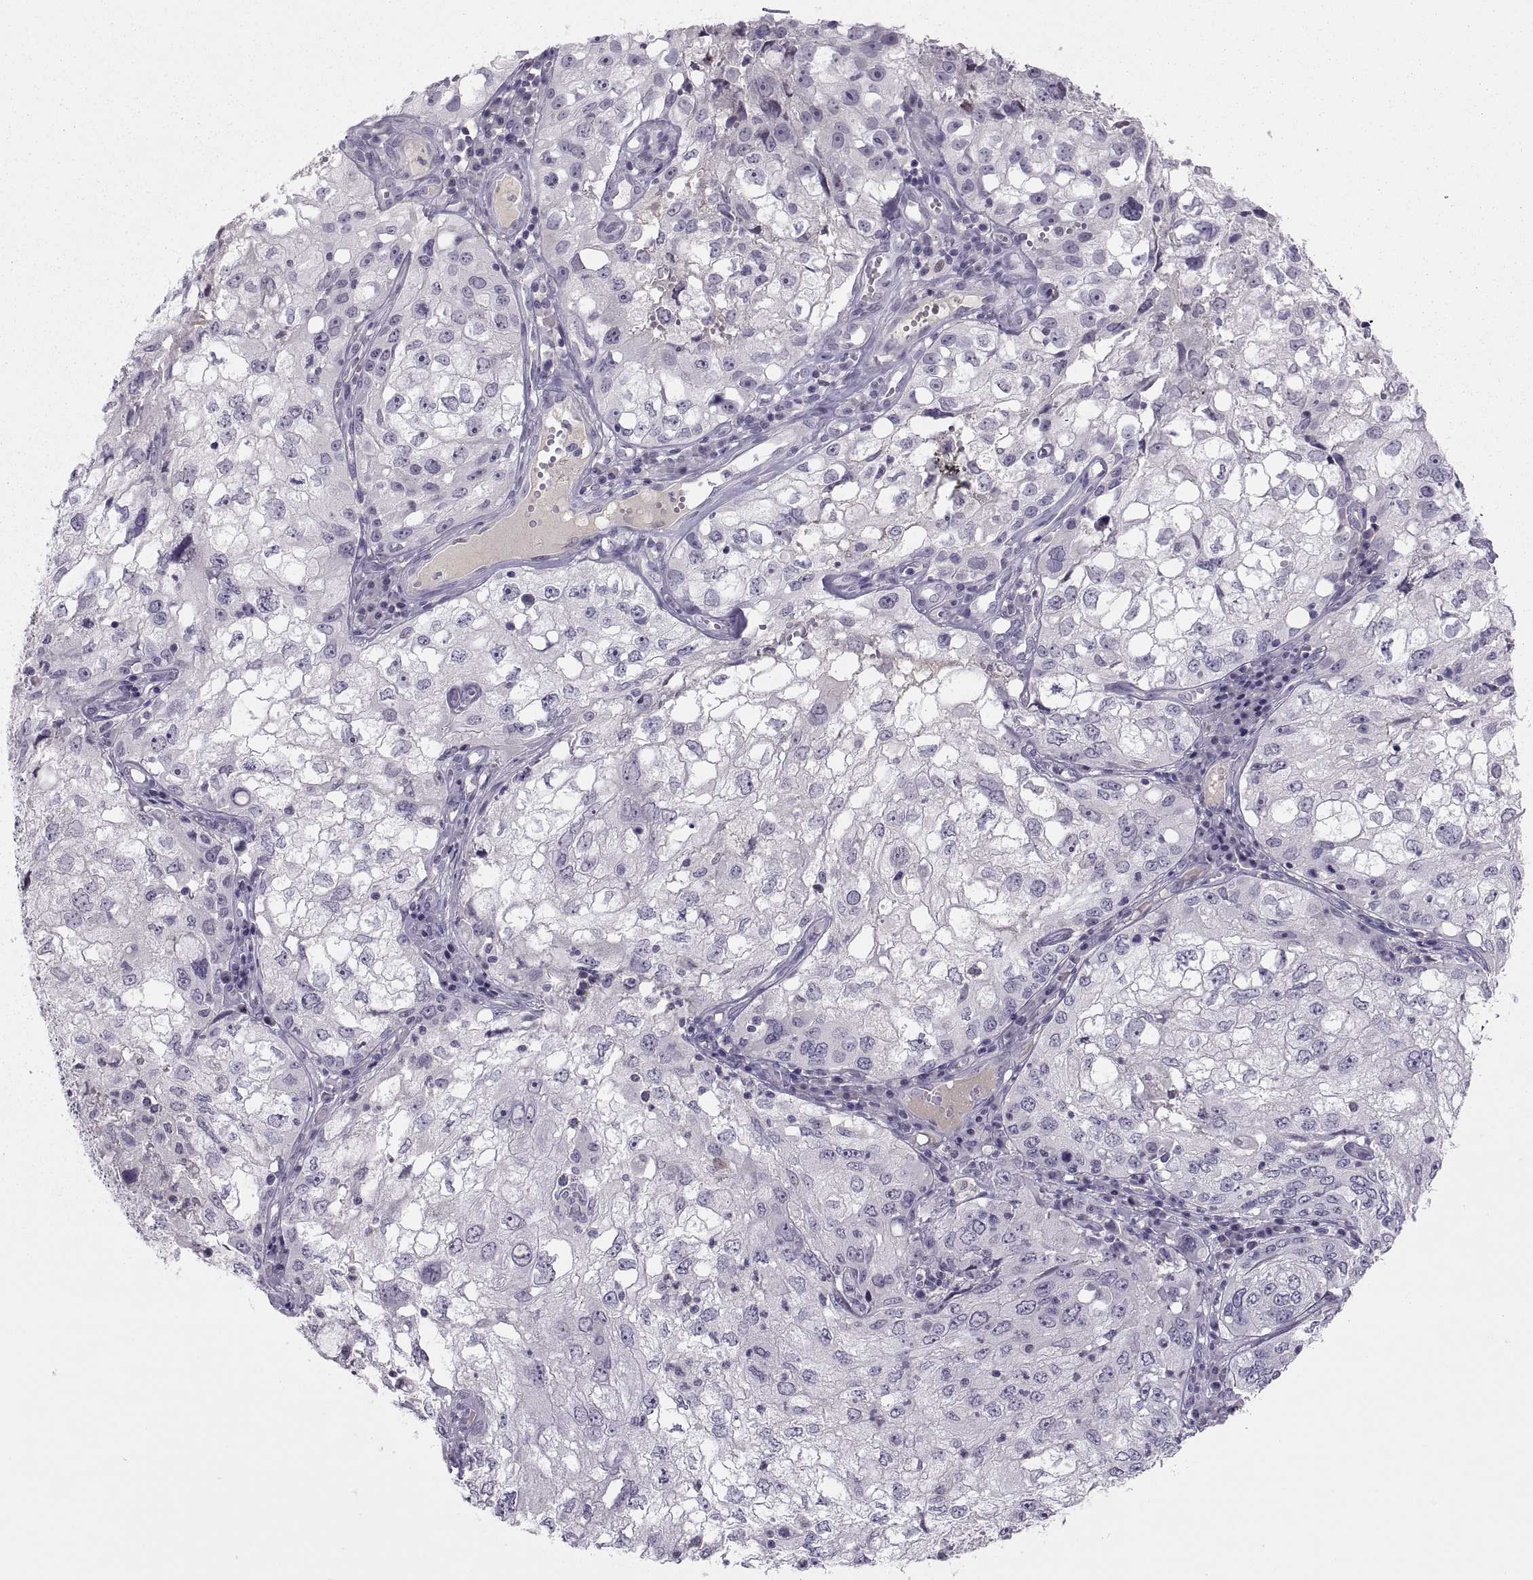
{"staining": {"intensity": "negative", "quantity": "none", "location": "none"}, "tissue": "cervical cancer", "cell_type": "Tumor cells", "image_type": "cancer", "snomed": [{"axis": "morphology", "description": "Squamous cell carcinoma, NOS"}, {"axis": "topography", "description": "Cervix"}], "caption": "Cervical cancer stained for a protein using immunohistochemistry exhibits no expression tumor cells.", "gene": "CHCT1", "patient": {"sex": "female", "age": 36}}